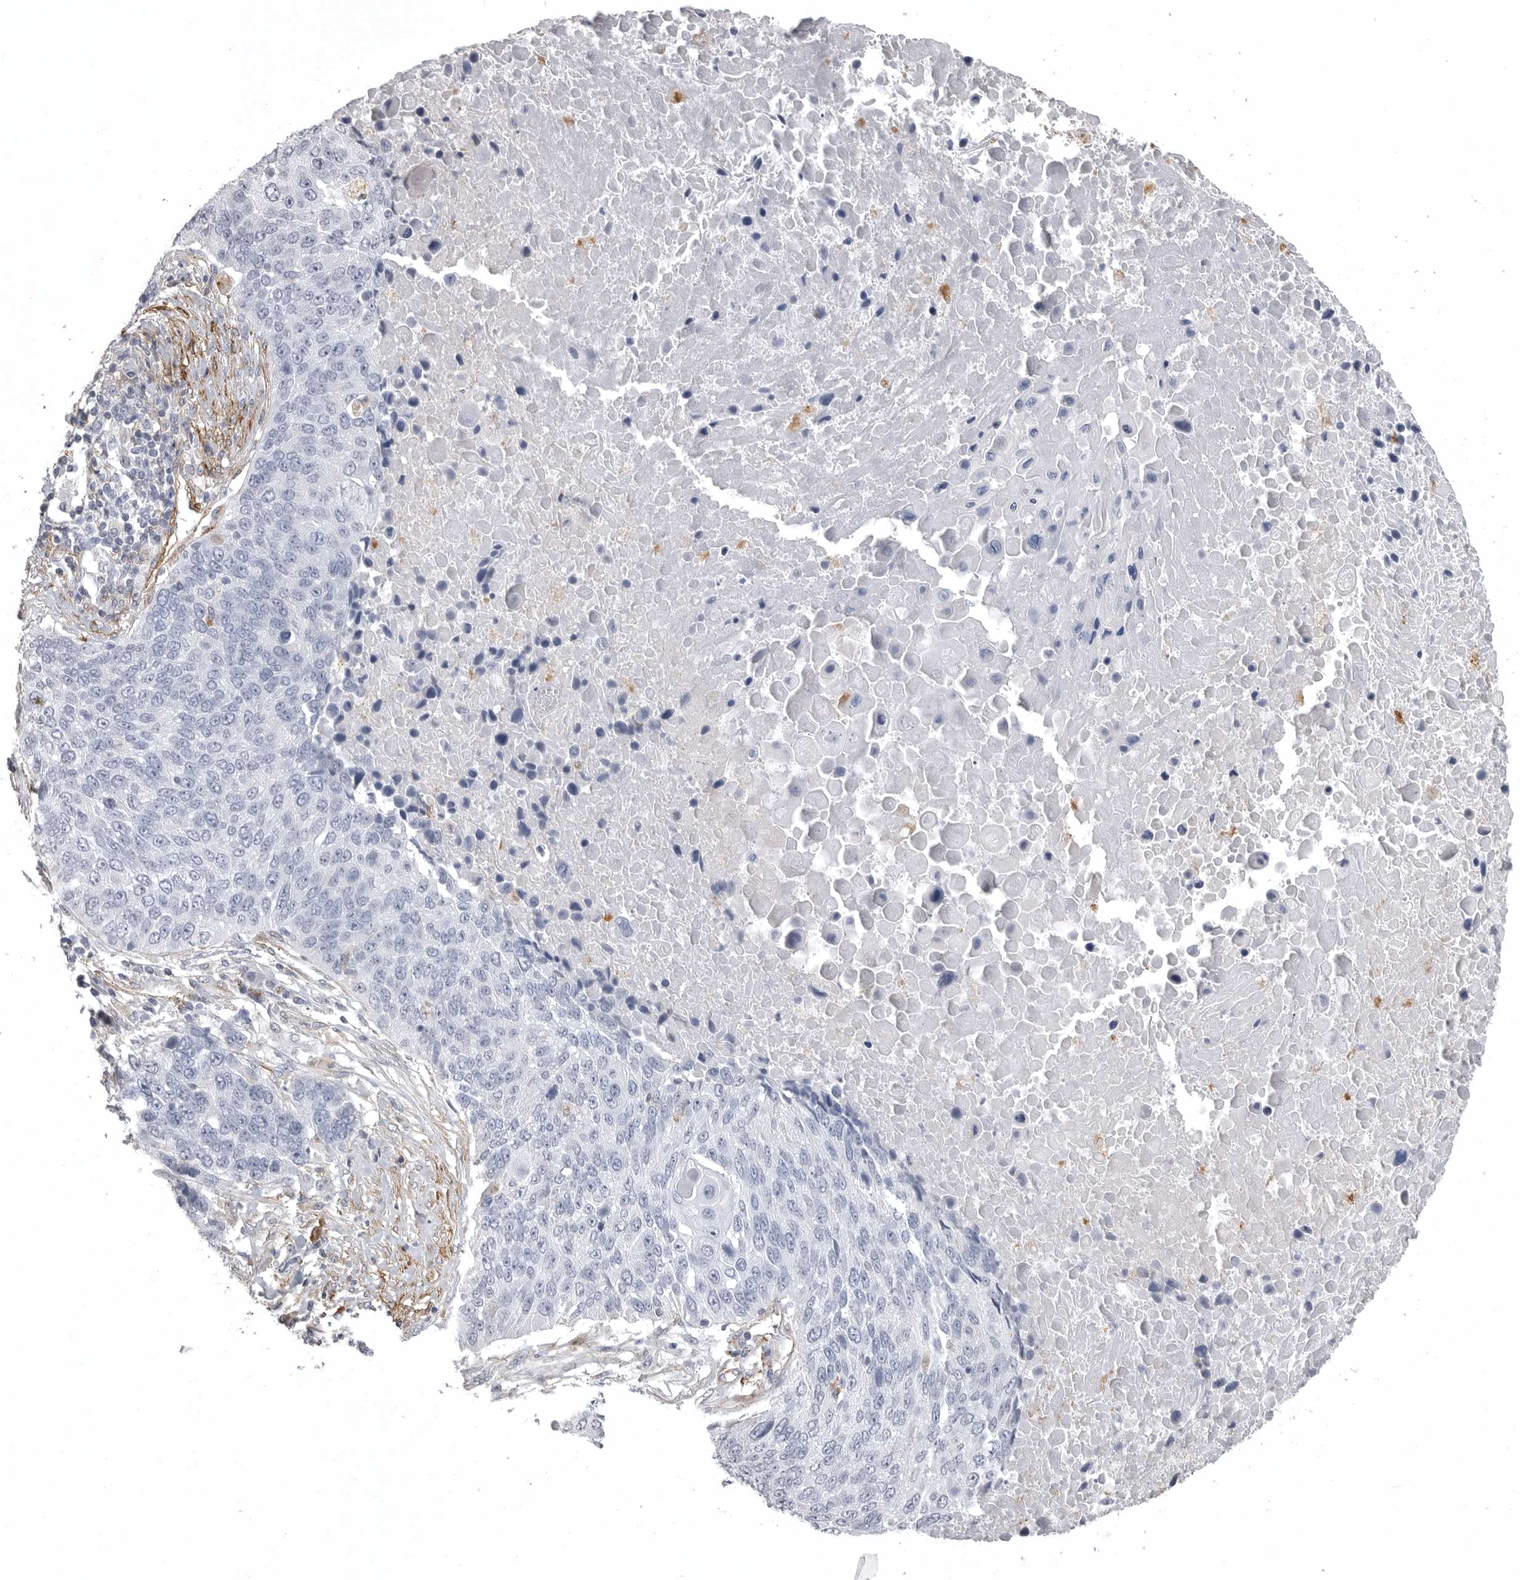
{"staining": {"intensity": "negative", "quantity": "none", "location": "none"}, "tissue": "lung cancer", "cell_type": "Tumor cells", "image_type": "cancer", "snomed": [{"axis": "morphology", "description": "Squamous cell carcinoma, NOS"}, {"axis": "topography", "description": "Lung"}], "caption": "The image displays no staining of tumor cells in squamous cell carcinoma (lung). (Brightfield microscopy of DAB (3,3'-diaminobenzidine) immunohistochemistry (IHC) at high magnification).", "gene": "AOC3", "patient": {"sex": "male", "age": 66}}